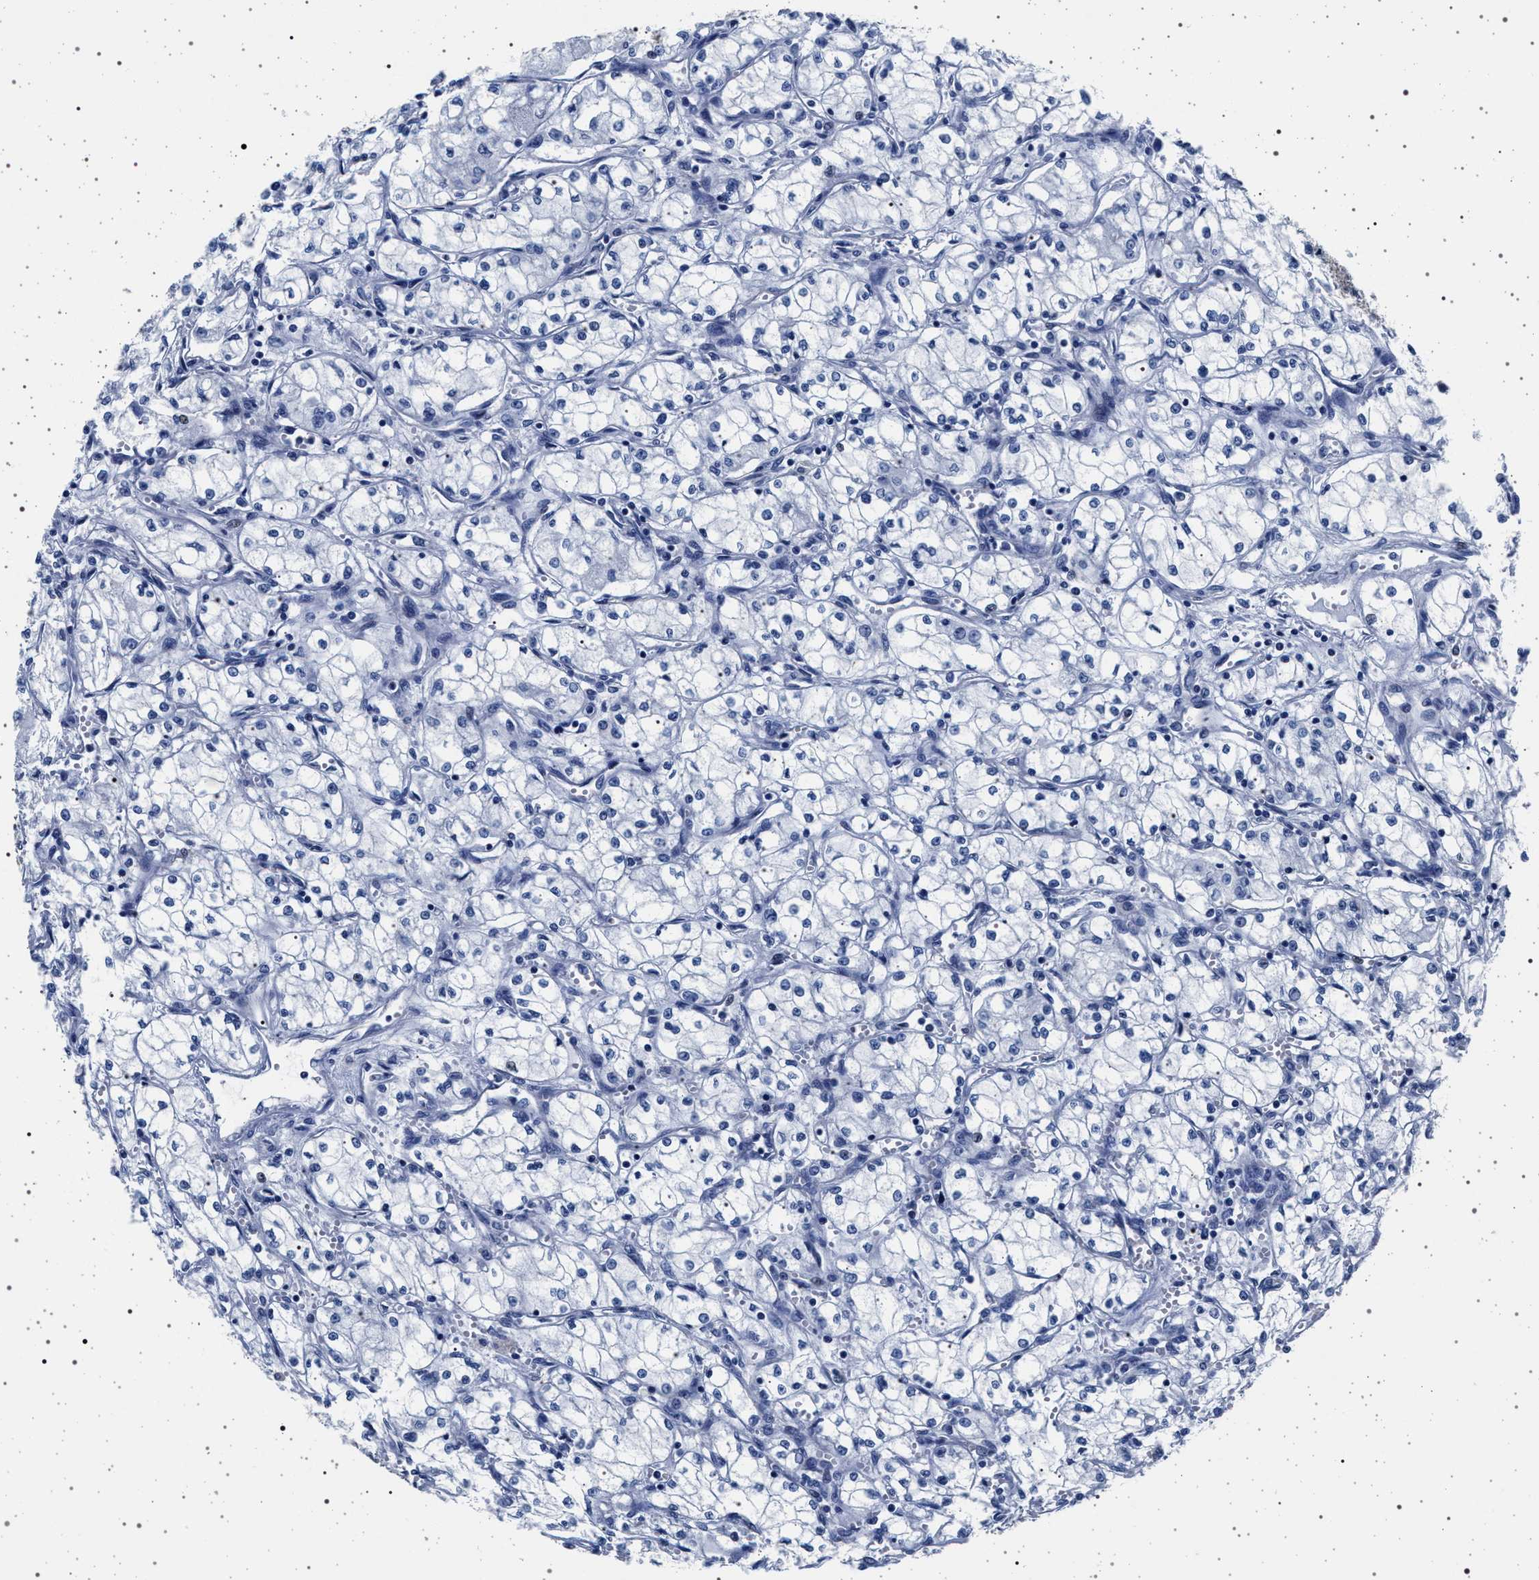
{"staining": {"intensity": "negative", "quantity": "none", "location": "none"}, "tissue": "renal cancer", "cell_type": "Tumor cells", "image_type": "cancer", "snomed": [{"axis": "morphology", "description": "Normal tissue, NOS"}, {"axis": "morphology", "description": "Adenocarcinoma, NOS"}, {"axis": "topography", "description": "Kidney"}], "caption": "IHC micrograph of renal cancer stained for a protein (brown), which demonstrates no staining in tumor cells.", "gene": "SLC9A1", "patient": {"sex": "male", "age": 59}}